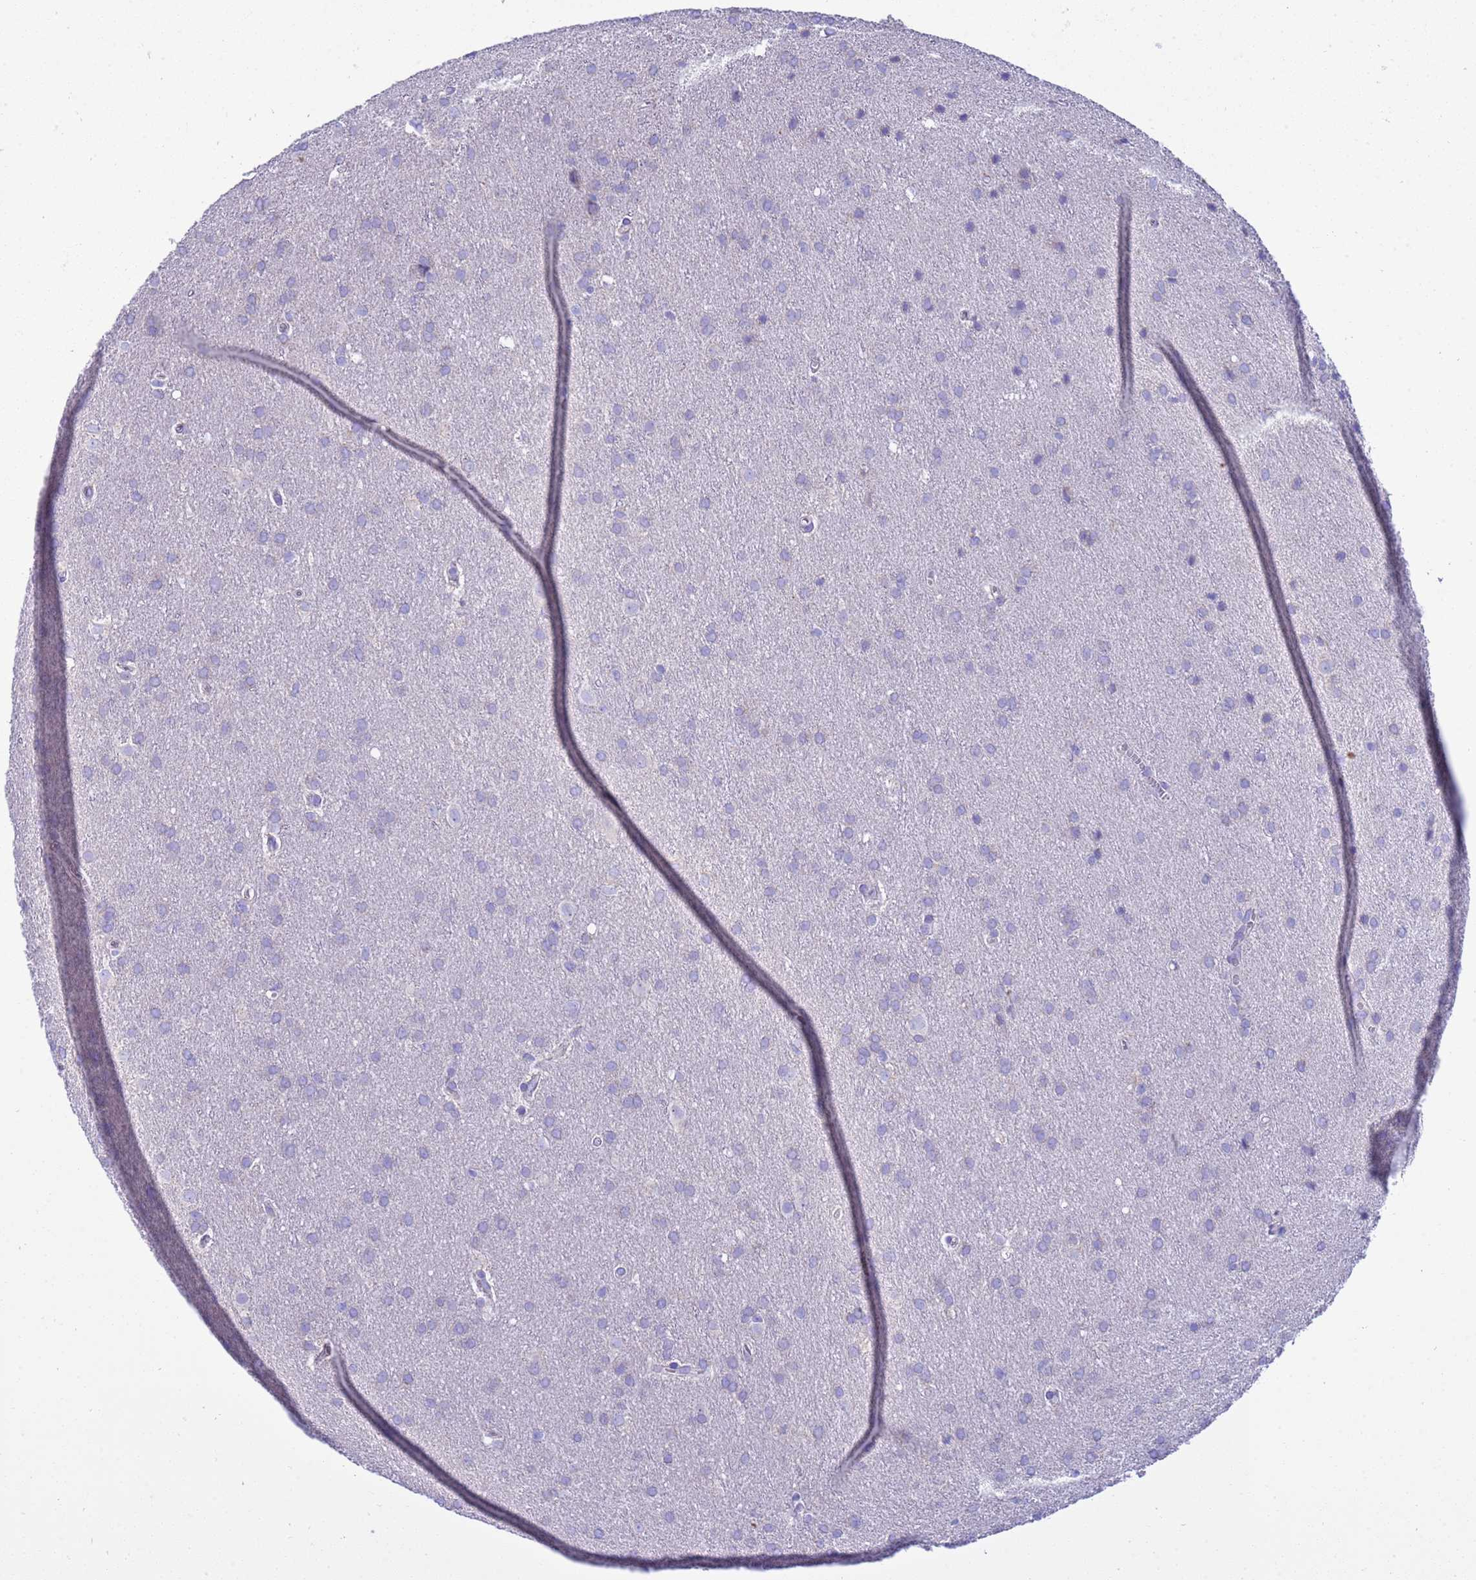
{"staining": {"intensity": "negative", "quantity": "none", "location": "none"}, "tissue": "glioma", "cell_type": "Tumor cells", "image_type": "cancer", "snomed": [{"axis": "morphology", "description": "Glioma, malignant, Low grade"}, {"axis": "topography", "description": "Brain"}], "caption": "DAB (3,3'-diaminobenzidine) immunohistochemical staining of human low-grade glioma (malignant) demonstrates no significant positivity in tumor cells. The staining is performed using DAB (3,3'-diaminobenzidine) brown chromogen with nuclei counter-stained in using hematoxylin.", "gene": "RNF165", "patient": {"sex": "female", "age": 32}}